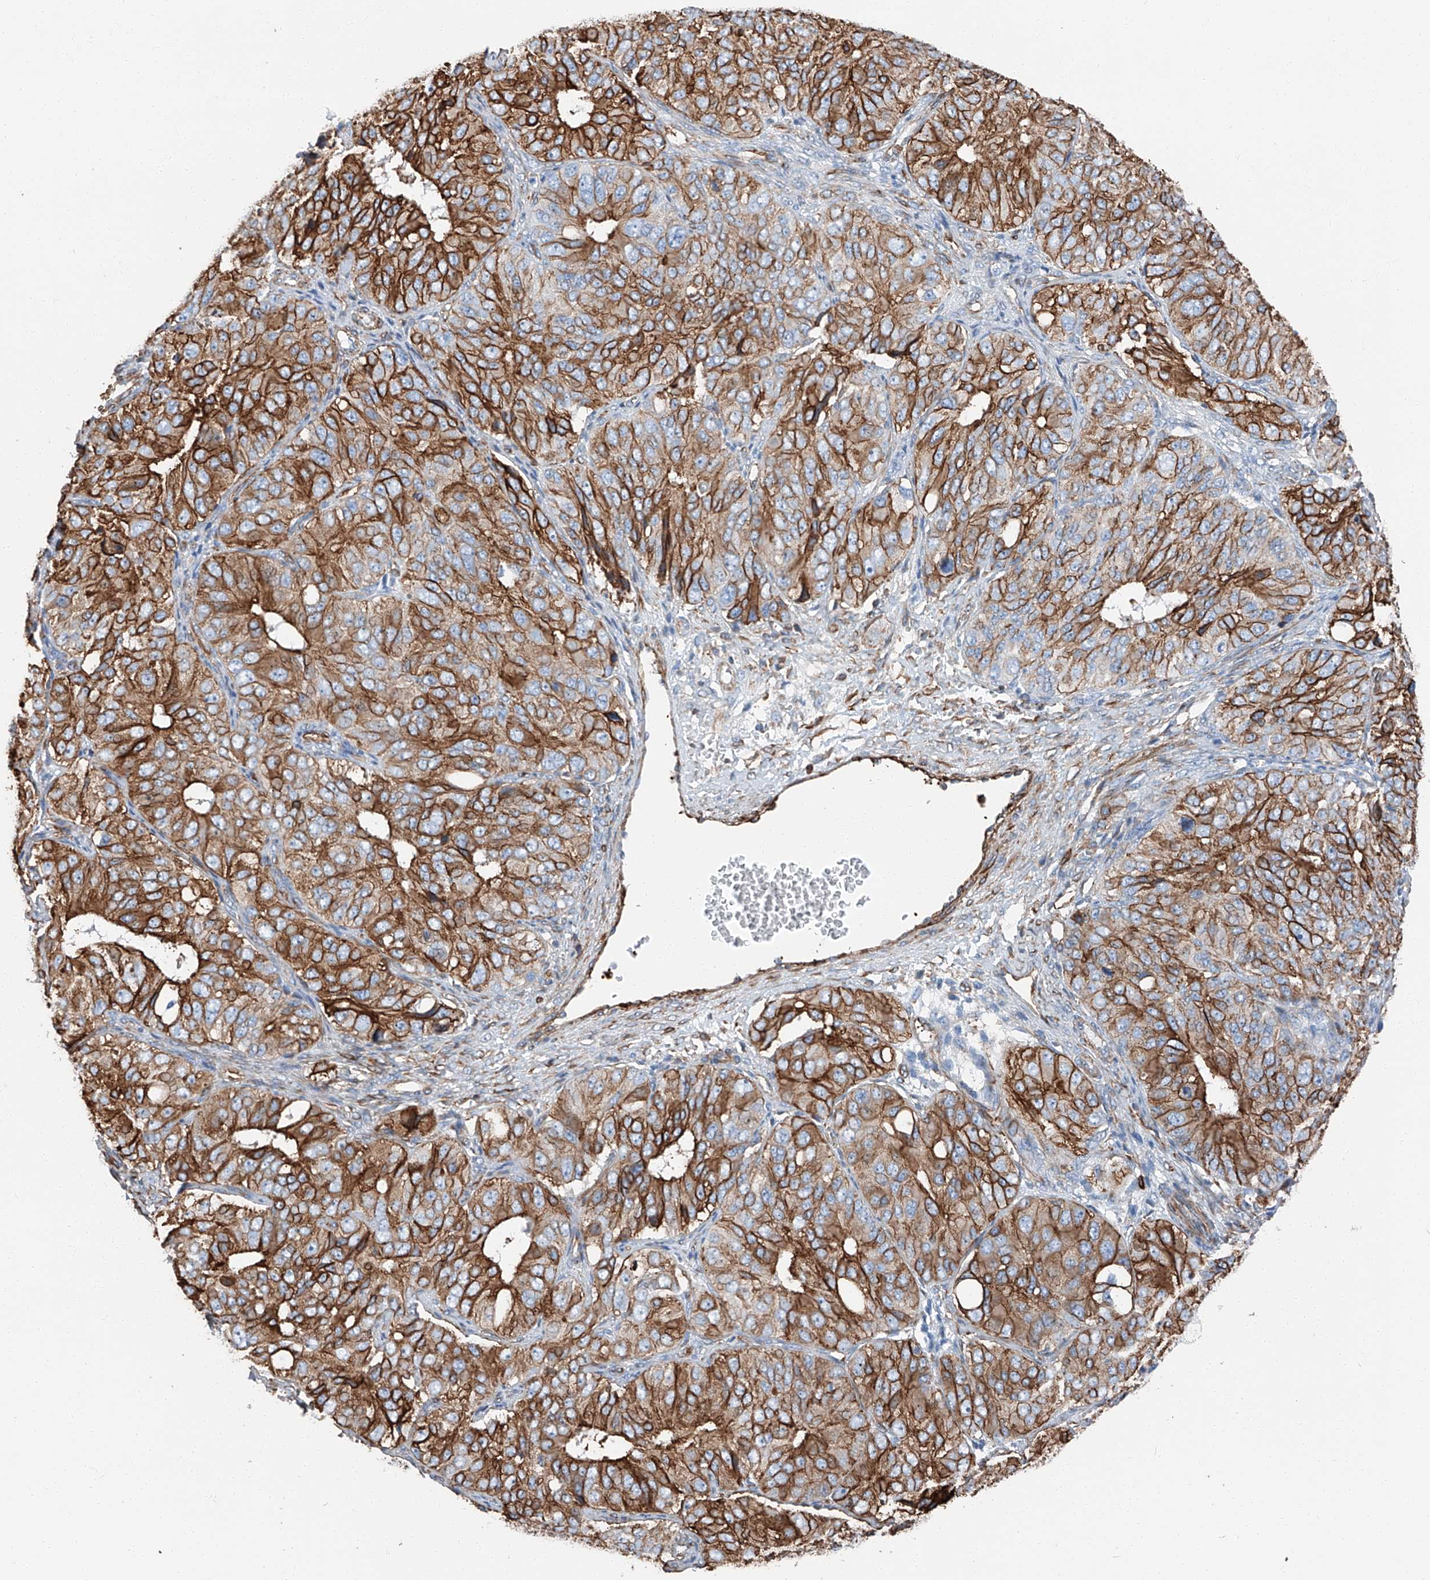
{"staining": {"intensity": "strong", "quantity": ">75%", "location": "cytoplasmic/membranous"}, "tissue": "ovarian cancer", "cell_type": "Tumor cells", "image_type": "cancer", "snomed": [{"axis": "morphology", "description": "Carcinoma, endometroid"}, {"axis": "topography", "description": "Ovary"}], "caption": "Tumor cells demonstrate high levels of strong cytoplasmic/membranous positivity in about >75% of cells in ovarian endometroid carcinoma. The protein is shown in brown color, while the nuclei are stained blue.", "gene": "ZNF804A", "patient": {"sex": "female", "age": 51}}